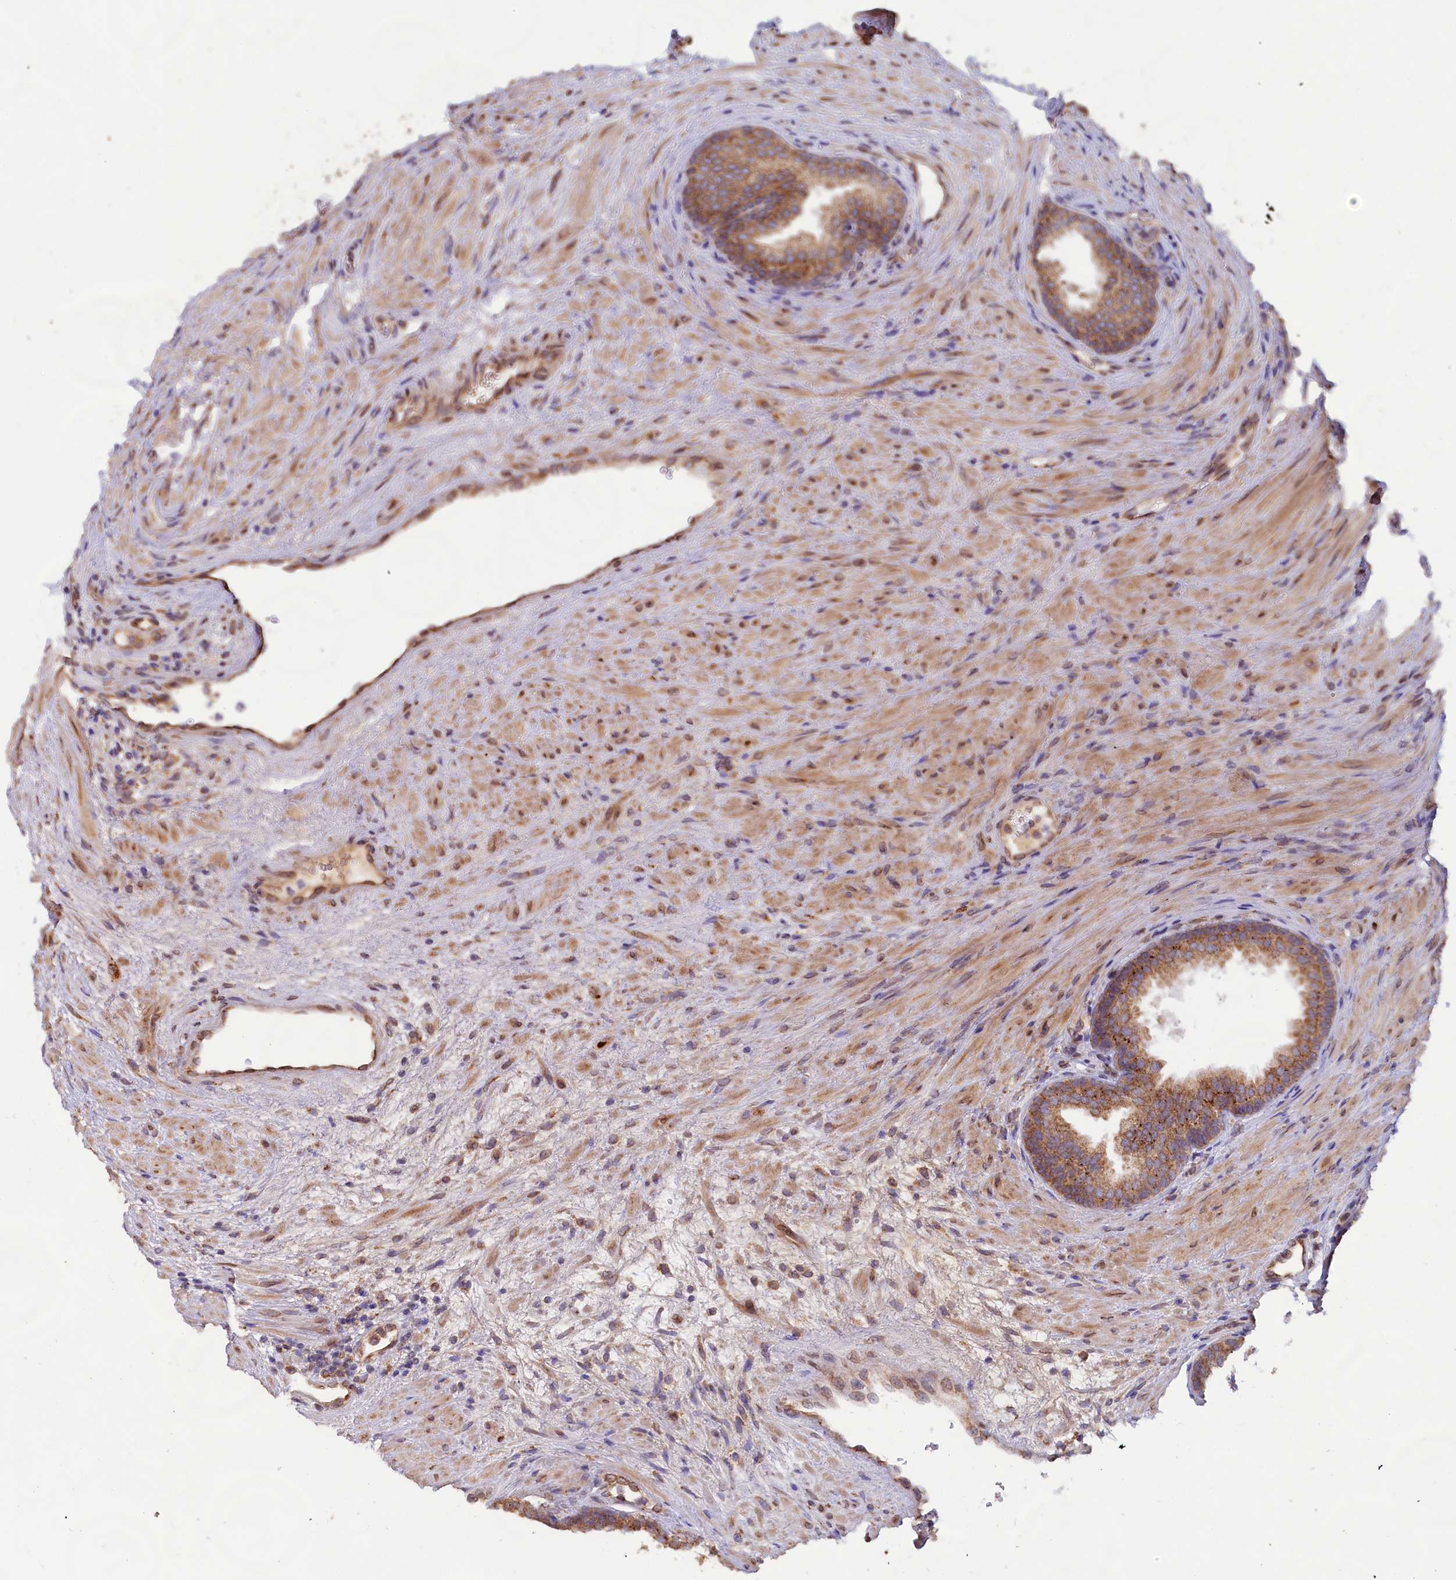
{"staining": {"intensity": "moderate", "quantity": ">75%", "location": "cytoplasmic/membranous"}, "tissue": "prostate", "cell_type": "Glandular cells", "image_type": "normal", "snomed": [{"axis": "morphology", "description": "Normal tissue, NOS"}, {"axis": "topography", "description": "Prostate"}], "caption": "An immunohistochemistry (IHC) micrograph of normal tissue is shown. Protein staining in brown highlights moderate cytoplasmic/membranous positivity in prostate within glandular cells. The staining was performed using DAB to visualize the protein expression in brown, while the nuclei were stained in blue with hematoxylin (Magnification: 20x).", "gene": "TBC1D19", "patient": {"sex": "male", "age": 76}}